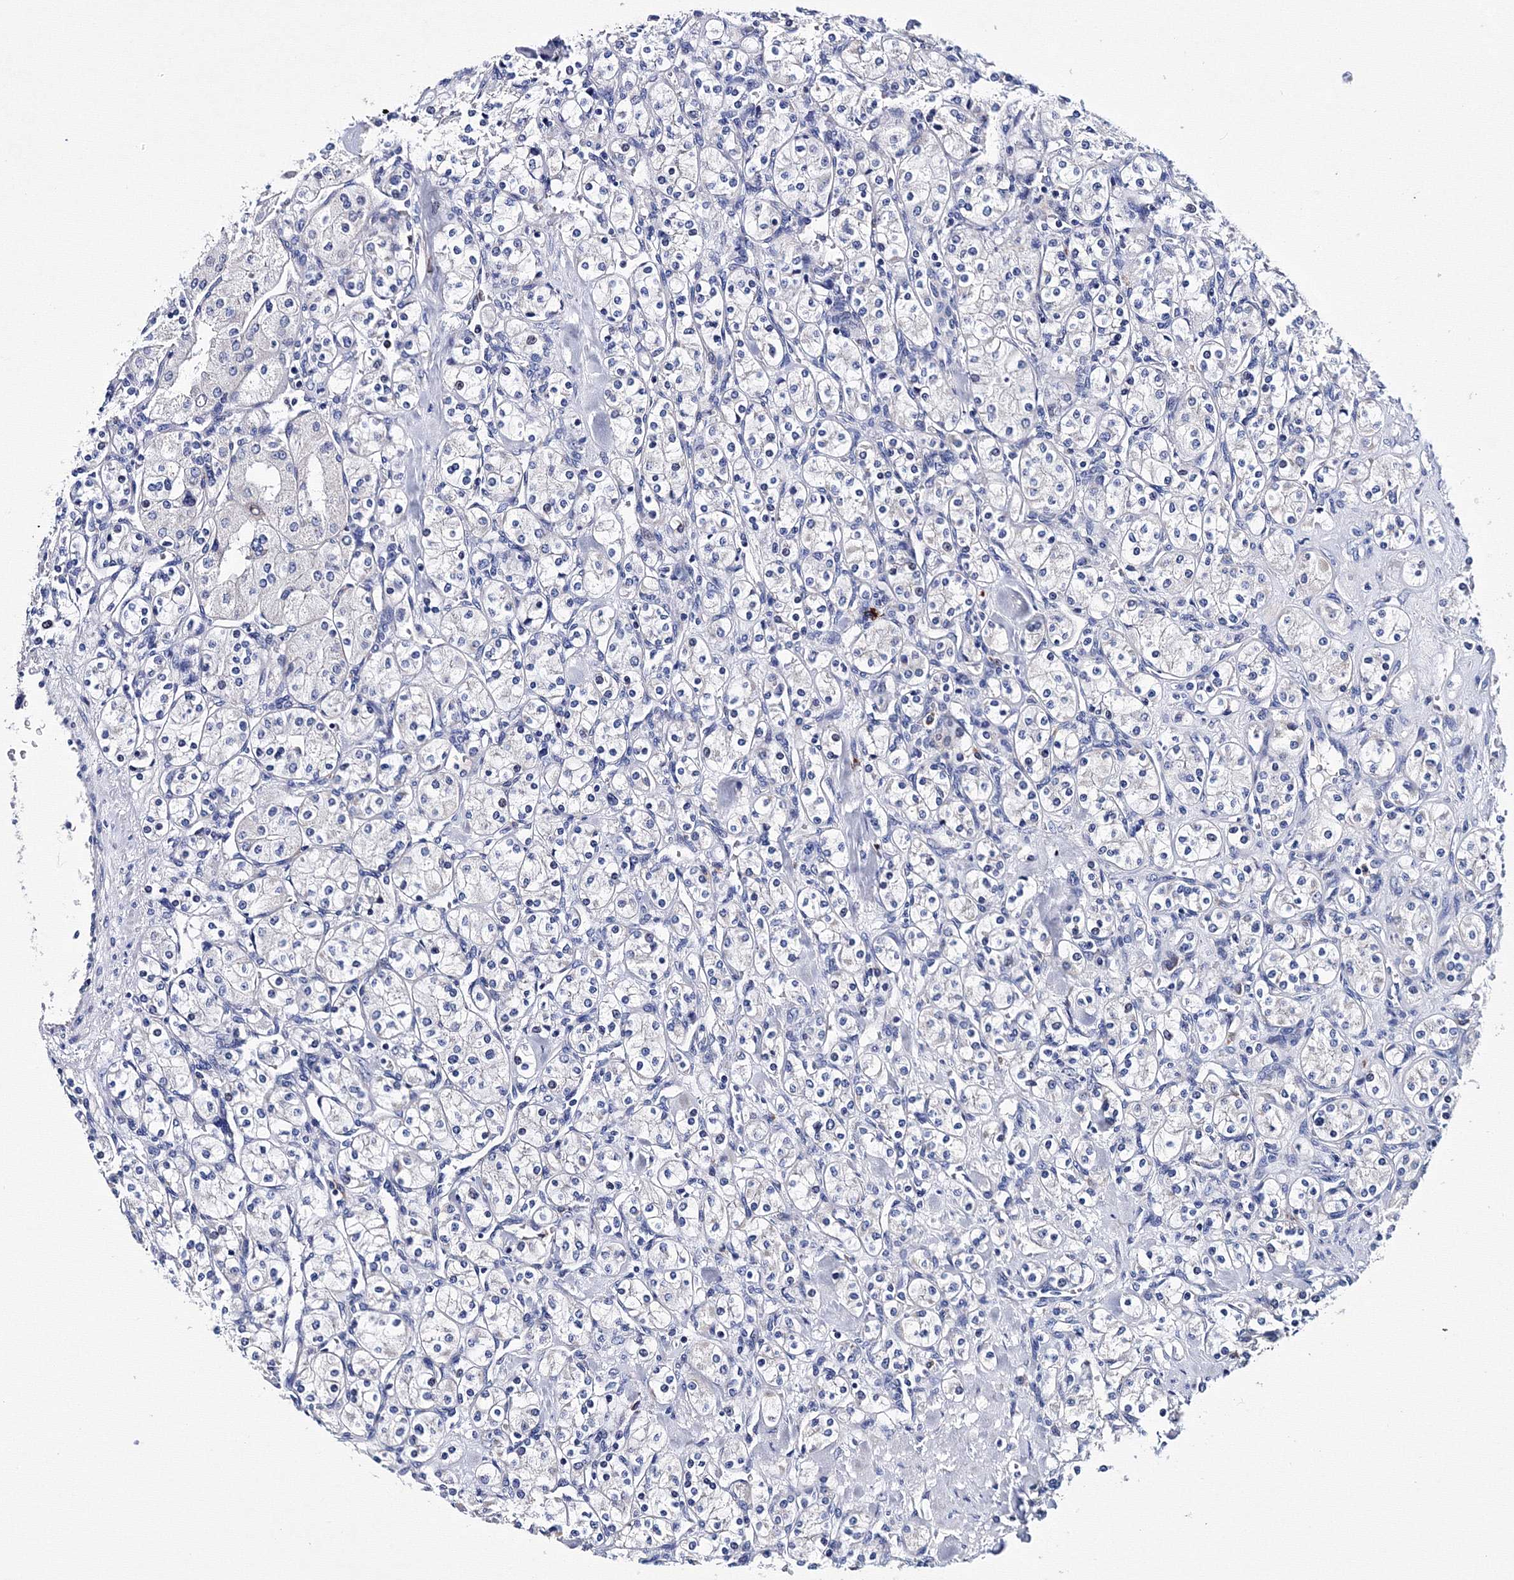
{"staining": {"intensity": "negative", "quantity": "none", "location": "none"}, "tissue": "renal cancer", "cell_type": "Tumor cells", "image_type": "cancer", "snomed": [{"axis": "morphology", "description": "Adenocarcinoma, NOS"}, {"axis": "topography", "description": "Kidney"}], "caption": "IHC image of neoplastic tissue: human adenocarcinoma (renal) stained with DAB shows no significant protein expression in tumor cells.", "gene": "TRPM2", "patient": {"sex": "male", "age": 77}}